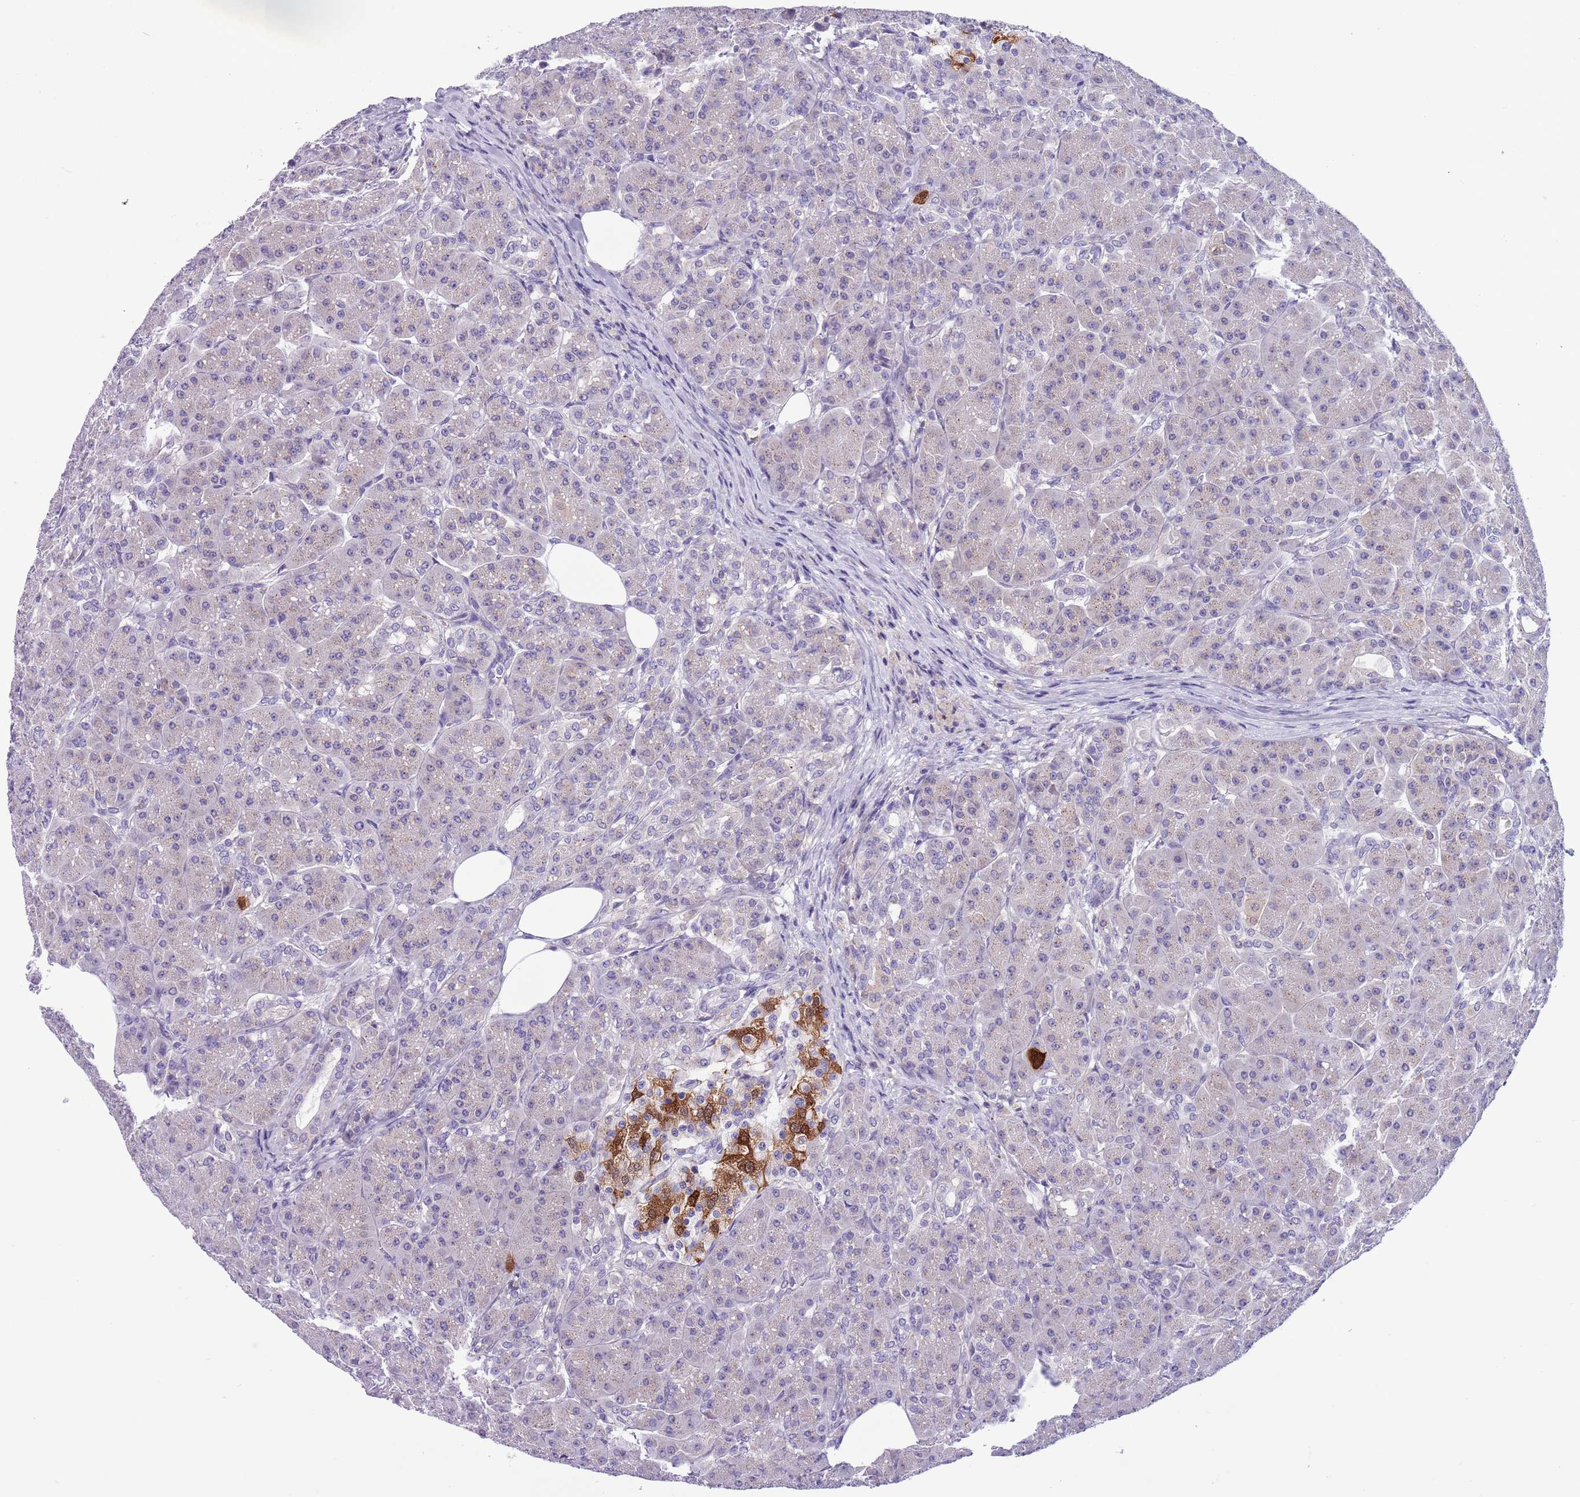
{"staining": {"intensity": "weak", "quantity": "<25%", "location": "cytoplasmic/membranous"}, "tissue": "pancreas", "cell_type": "Exocrine glandular cells", "image_type": "normal", "snomed": [{"axis": "morphology", "description": "Normal tissue, NOS"}, {"axis": "topography", "description": "Pancreas"}], "caption": "Protein analysis of unremarkable pancreas displays no significant staining in exocrine glandular cells.", "gene": "PFKFB2", "patient": {"sex": "male", "age": 63}}